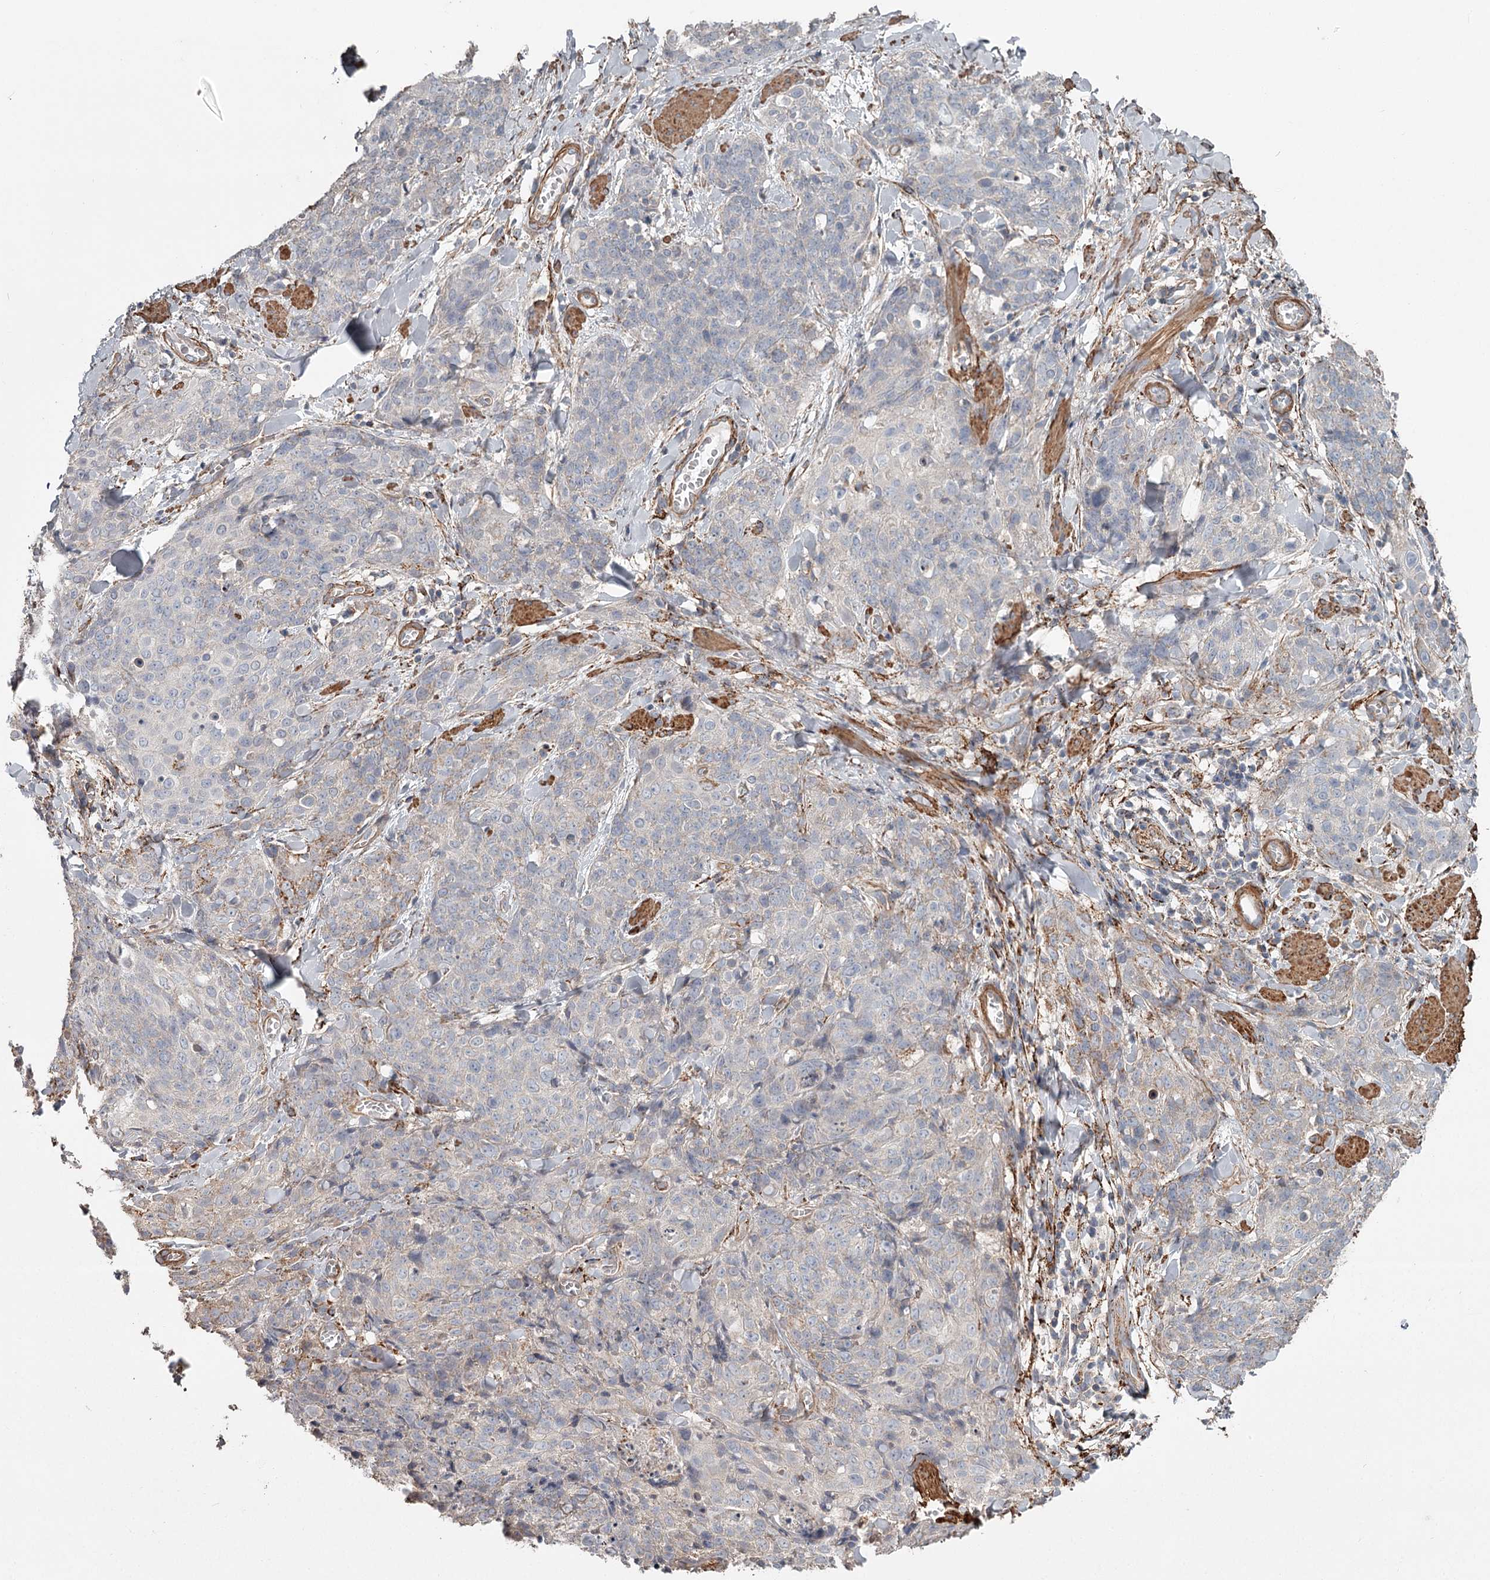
{"staining": {"intensity": "negative", "quantity": "none", "location": "none"}, "tissue": "skin cancer", "cell_type": "Tumor cells", "image_type": "cancer", "snomed": [{"axis": "morphology", "description": "Squamous cell carcinoma, NOS"}, {"axis": "topography", "description": "Skin"}, {"axis": "topography", "description": "Vulva"}], "caption": "High magnification brightfield microscopy of skin cancer stained with DAB (brown) and counterstained with hematoxylin (blue): tumor cells show no significant staining.", "gene": "DHRS9", "patient": {"sex": "female", "age": 85}}